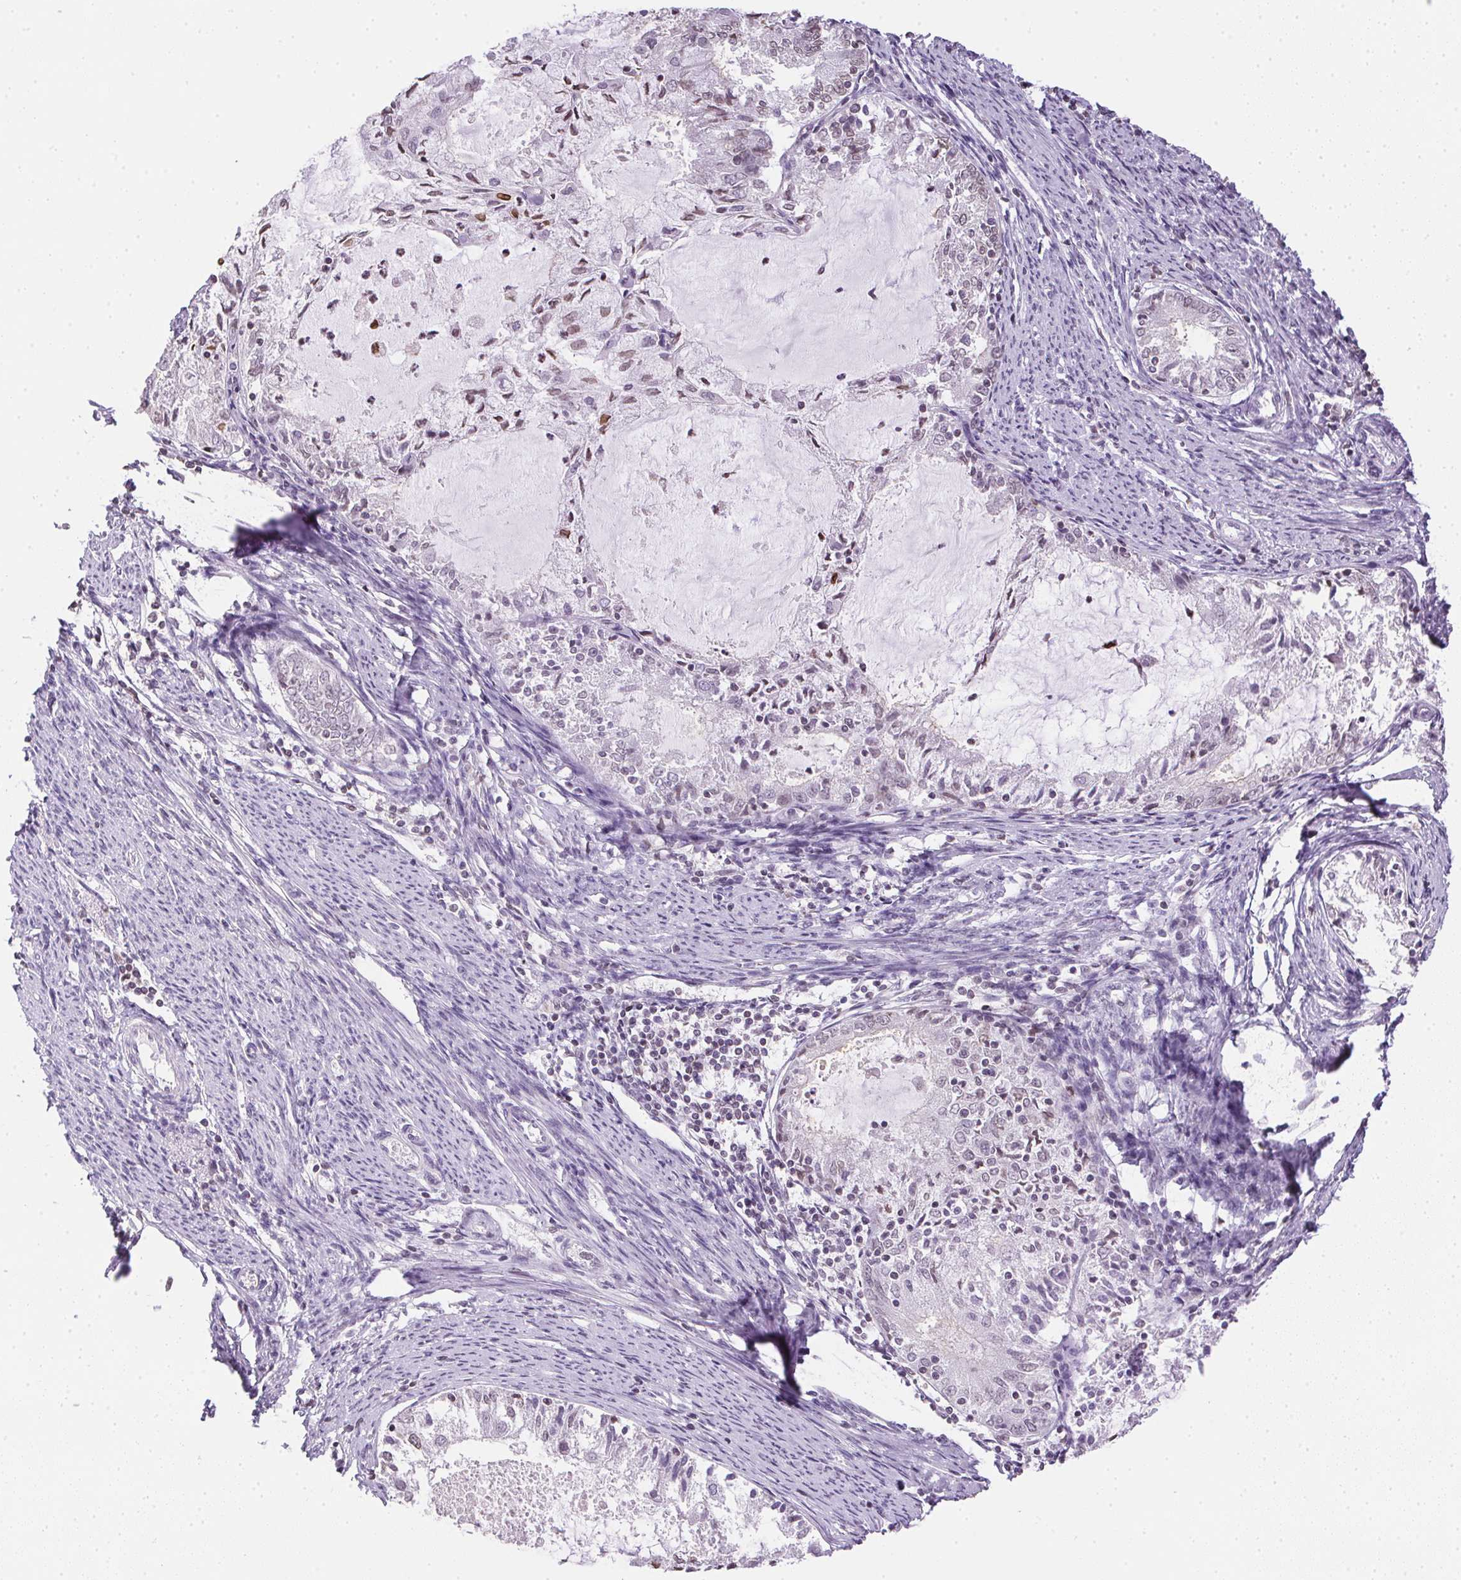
{"staining": {"intensity": "negative", "quantity": "none", "location": "none"}, "tissue": "endometrial cancer", "cell_type": "Tumor cells", "image_type": "cancer", "snomed": [{"axis": "morphology", "description": "Adenocarcinoma, NOS"}, {"axis": "topography", "description": "Endometrium"}], "caption": "High power microscopy micrograph of an immunohistochemistry (IHC) image of endometrial cancer, revealing no significant positivity in tumor cells.", "gene": "PRL", "patient": {"sex": "female", "age": 57}}